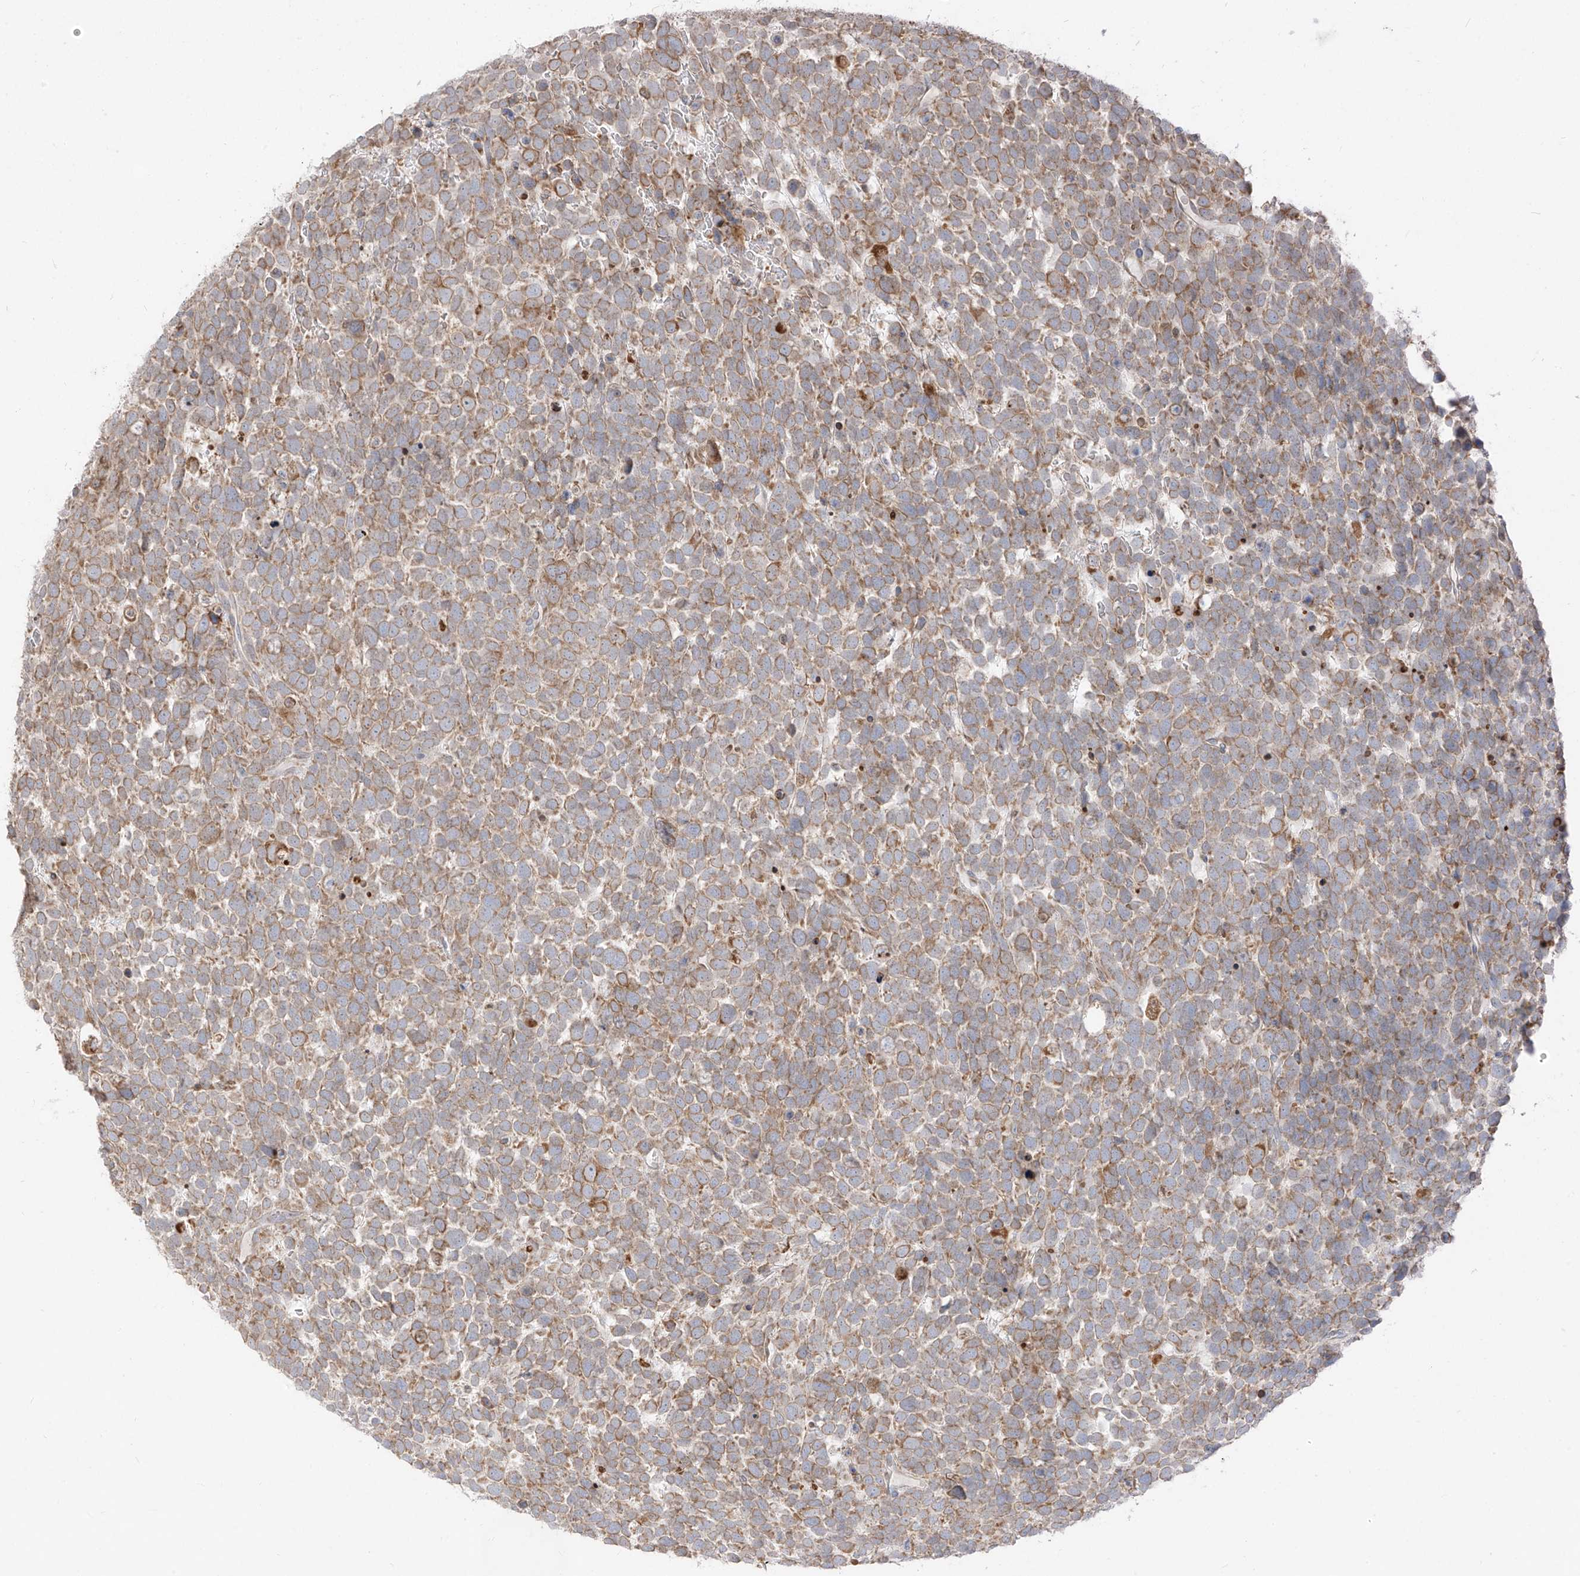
{"staining": {"intensity": "moderate", "quantity": ">75%", "location": "cytoplasmic/membranous"}, "tissue": "urothelial cancer", "cell_type": "Tumor cells", "image_type": "cancer", "snomed": [{"axis": "morphology", "description": "Urothelial carcinoma, High grade"}, {"axis": "topography", "description": "Urinary bladder"}], "caption": "Brown immunohistochemical staining in urothelial cancer exhibits moderate cytoplasmic/membranous staining in about >75% of tumor cells.", "gene": "STT3A", "patient": {"sex": "female", "age": 82}}